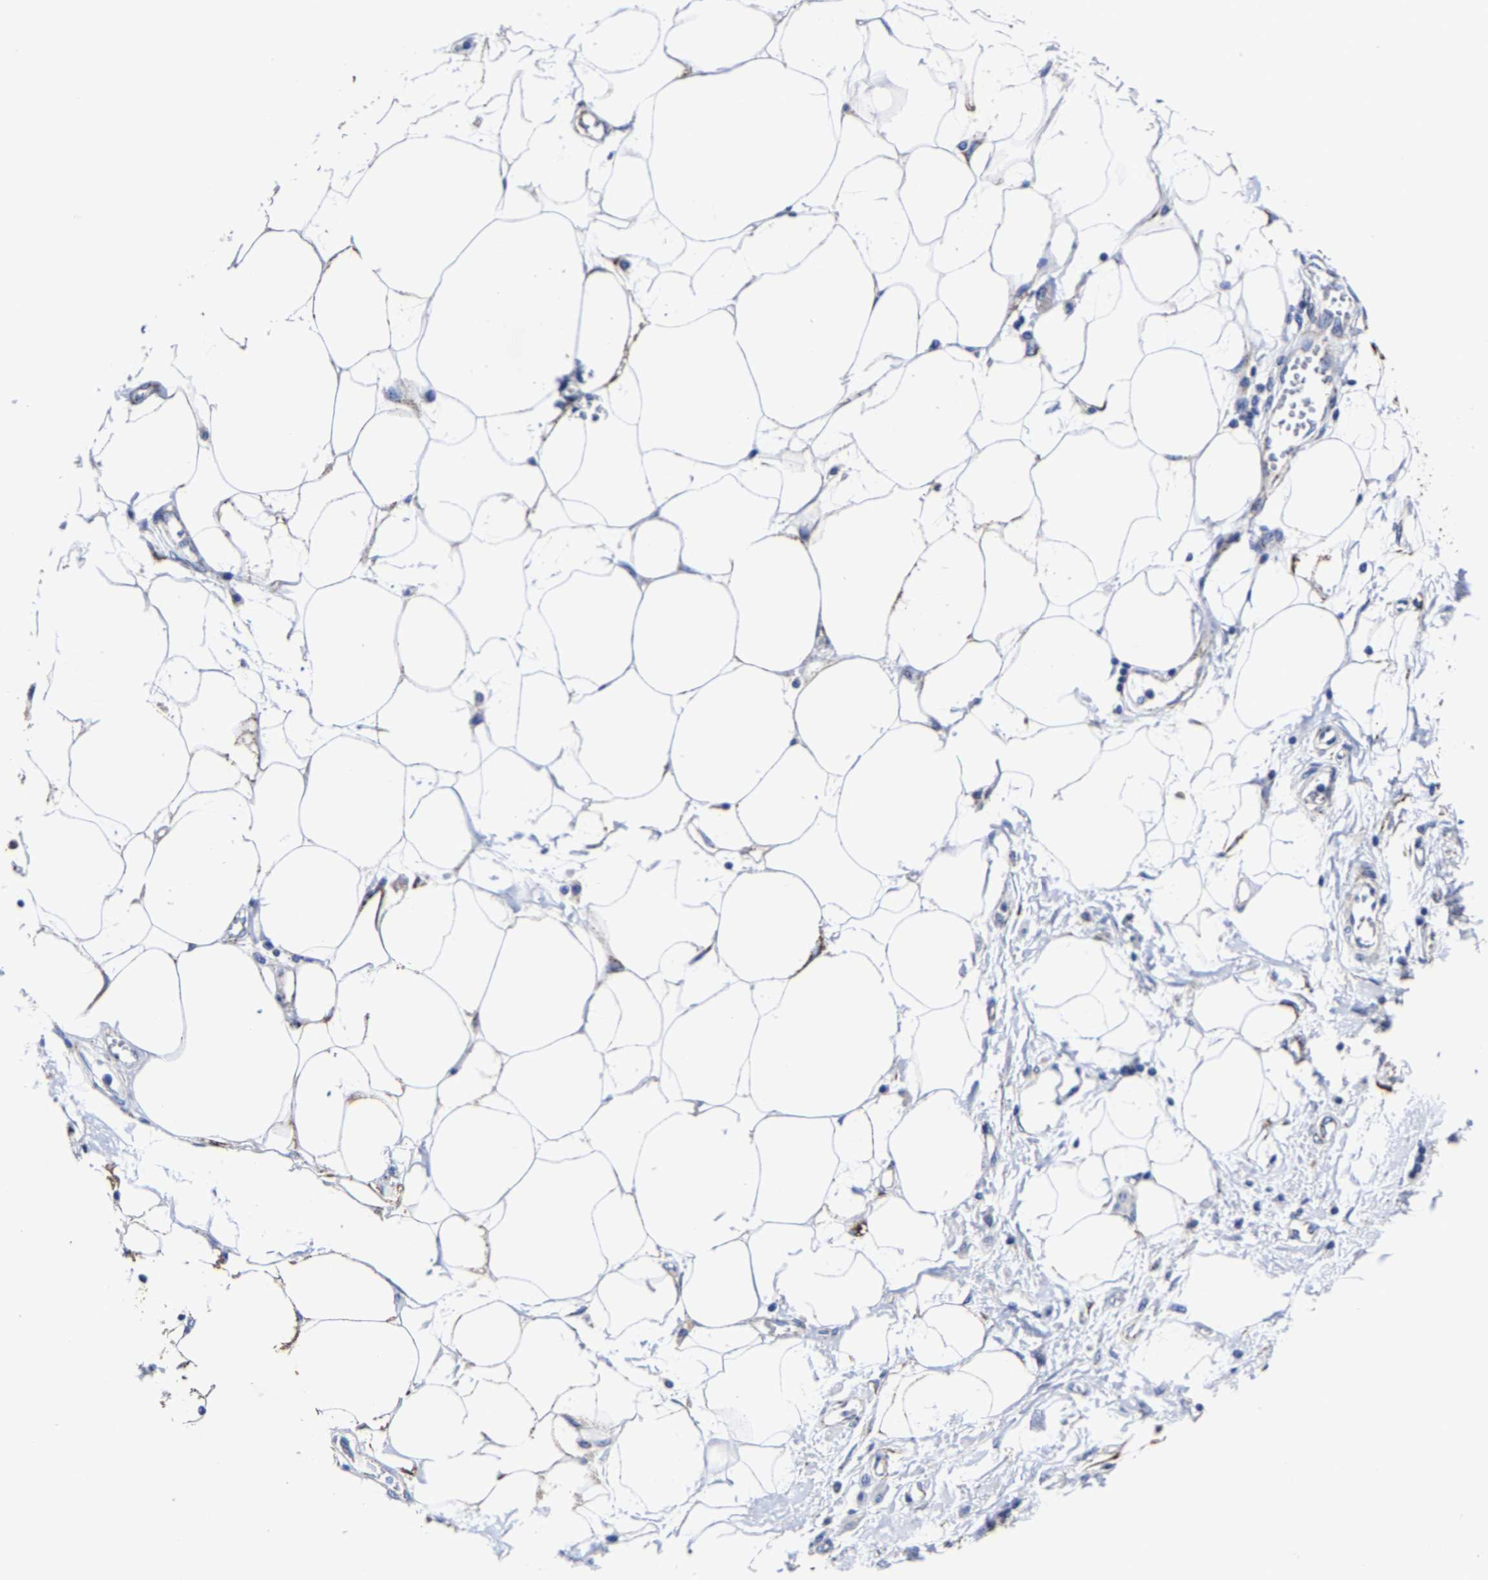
{"staining": {"intensity": "weak", "quantity": "25%-75%", "location": "cytoplasmic/membranous"}, "tissue": "adipose tissue", "cell_type": "Adipocytes", "image_type": "normal", "snomed": [{"axis": "morphology", "description": "Normal tissue, NOS"}, {"axis": "morphology", "description": "Adenocarcinoma, NOS"}, {"axis": "topography", "description": "Duodenum"}, {"axis": "topography", "description": "Peripheral nerve tissue"}], "caption": "Immunohistochemical staining of unremarkable adipose tissue reveals low levels of weak cytoplasmic/membranous positivity in approximately 25%-75% of adipocytes.", "gene": "AASS", "patient": {"sex": "female", "age": 60}}